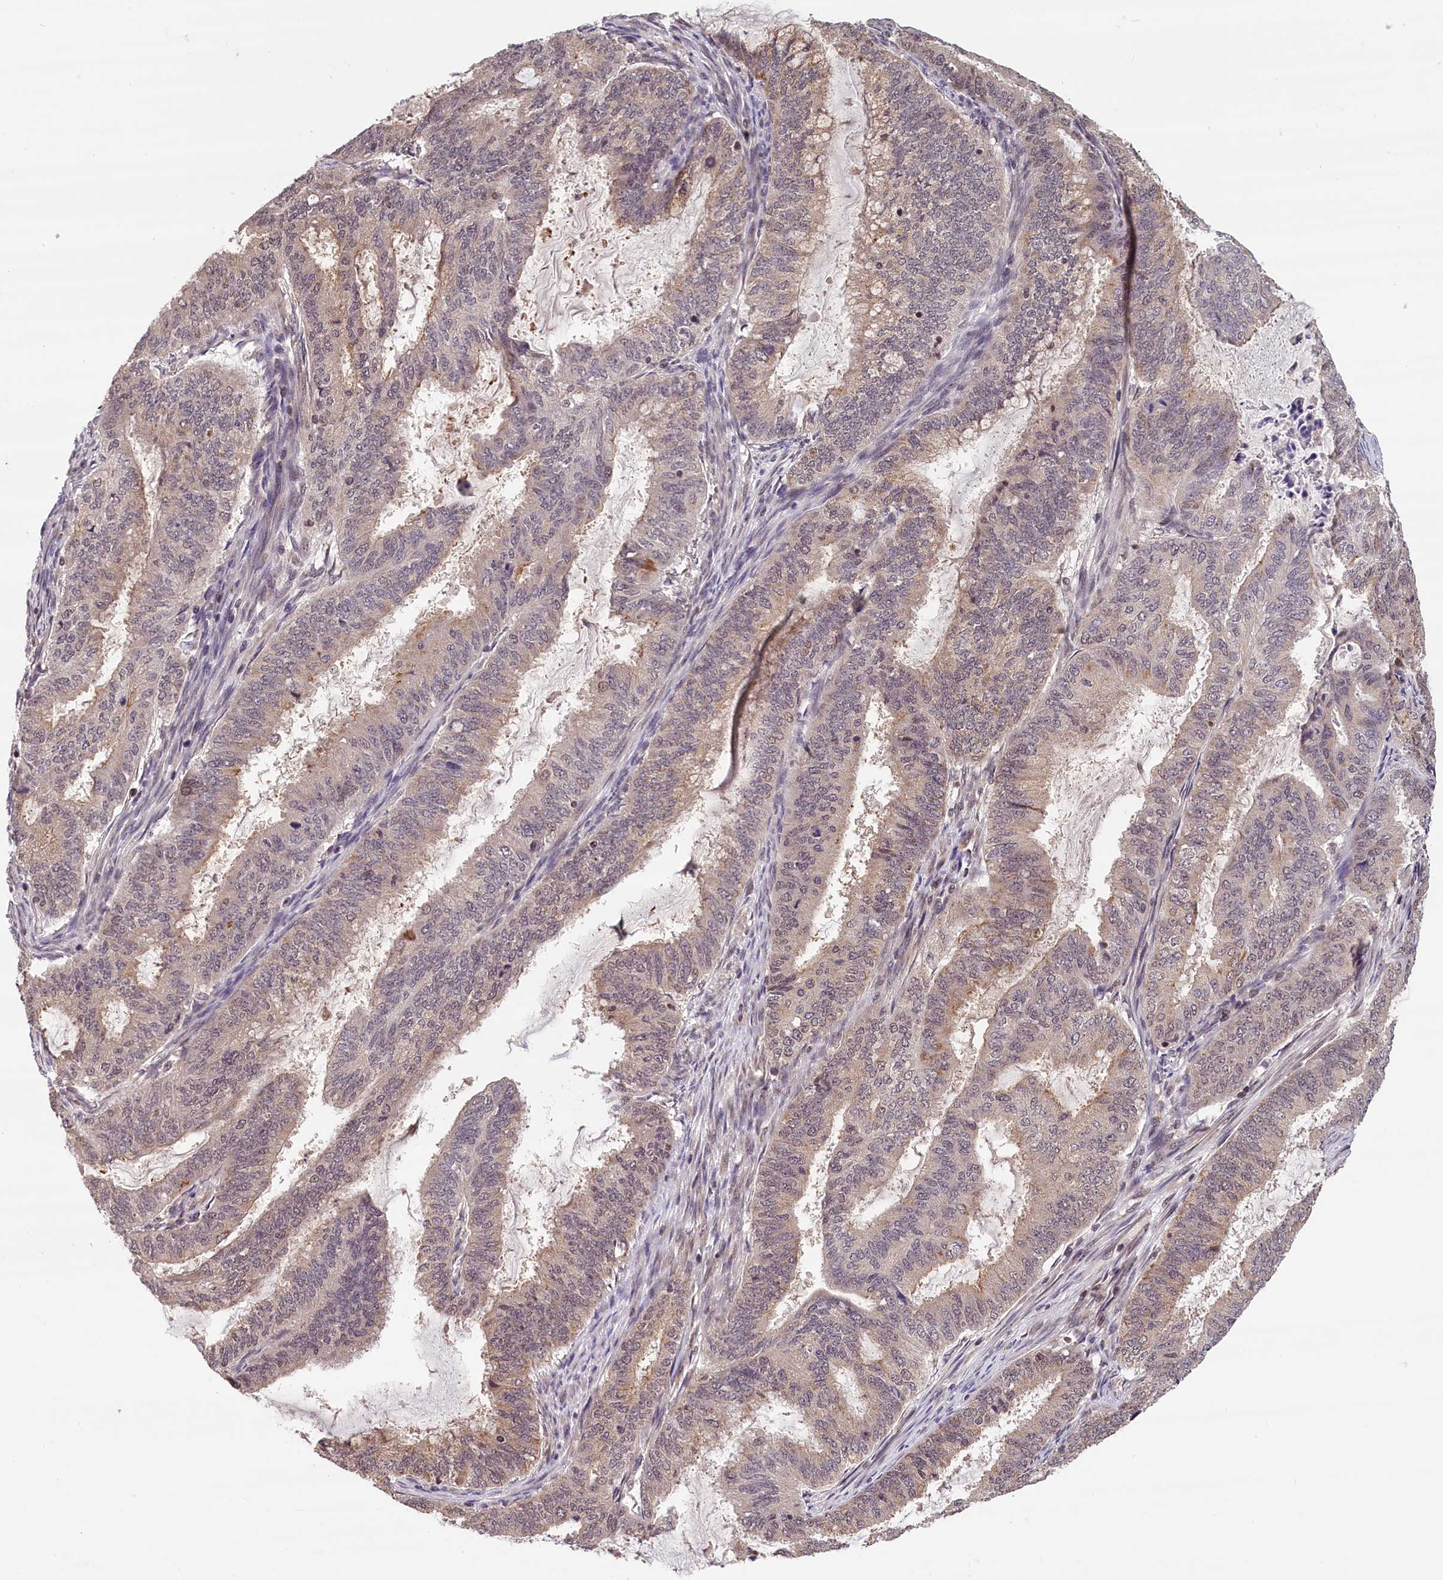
{"staining": {"intensity": "weak", "quantity": "25%-75%", "location": "cytoplasmic/membranous,nuclear"}, "tissue": "endometrial cancer", "cell_type": "Tumor cells", "image_type": "cancer", "snomed": [{"axis": "morphology", "description": "Adenocarcinoma, NOS"}, {"axis": "topography", "description": "Endometrium"}], "caption": "An immunohistochemistry histopathology image of tumor tissue is shown. Protein staining in brown shows weak cytoplasmic/membranous and nuclear positivity in endometrial cancer (adenocarcinoma) within tumor cells.", "gene": "KCNK6", "patient": {"sex": "female", "age": 51}}